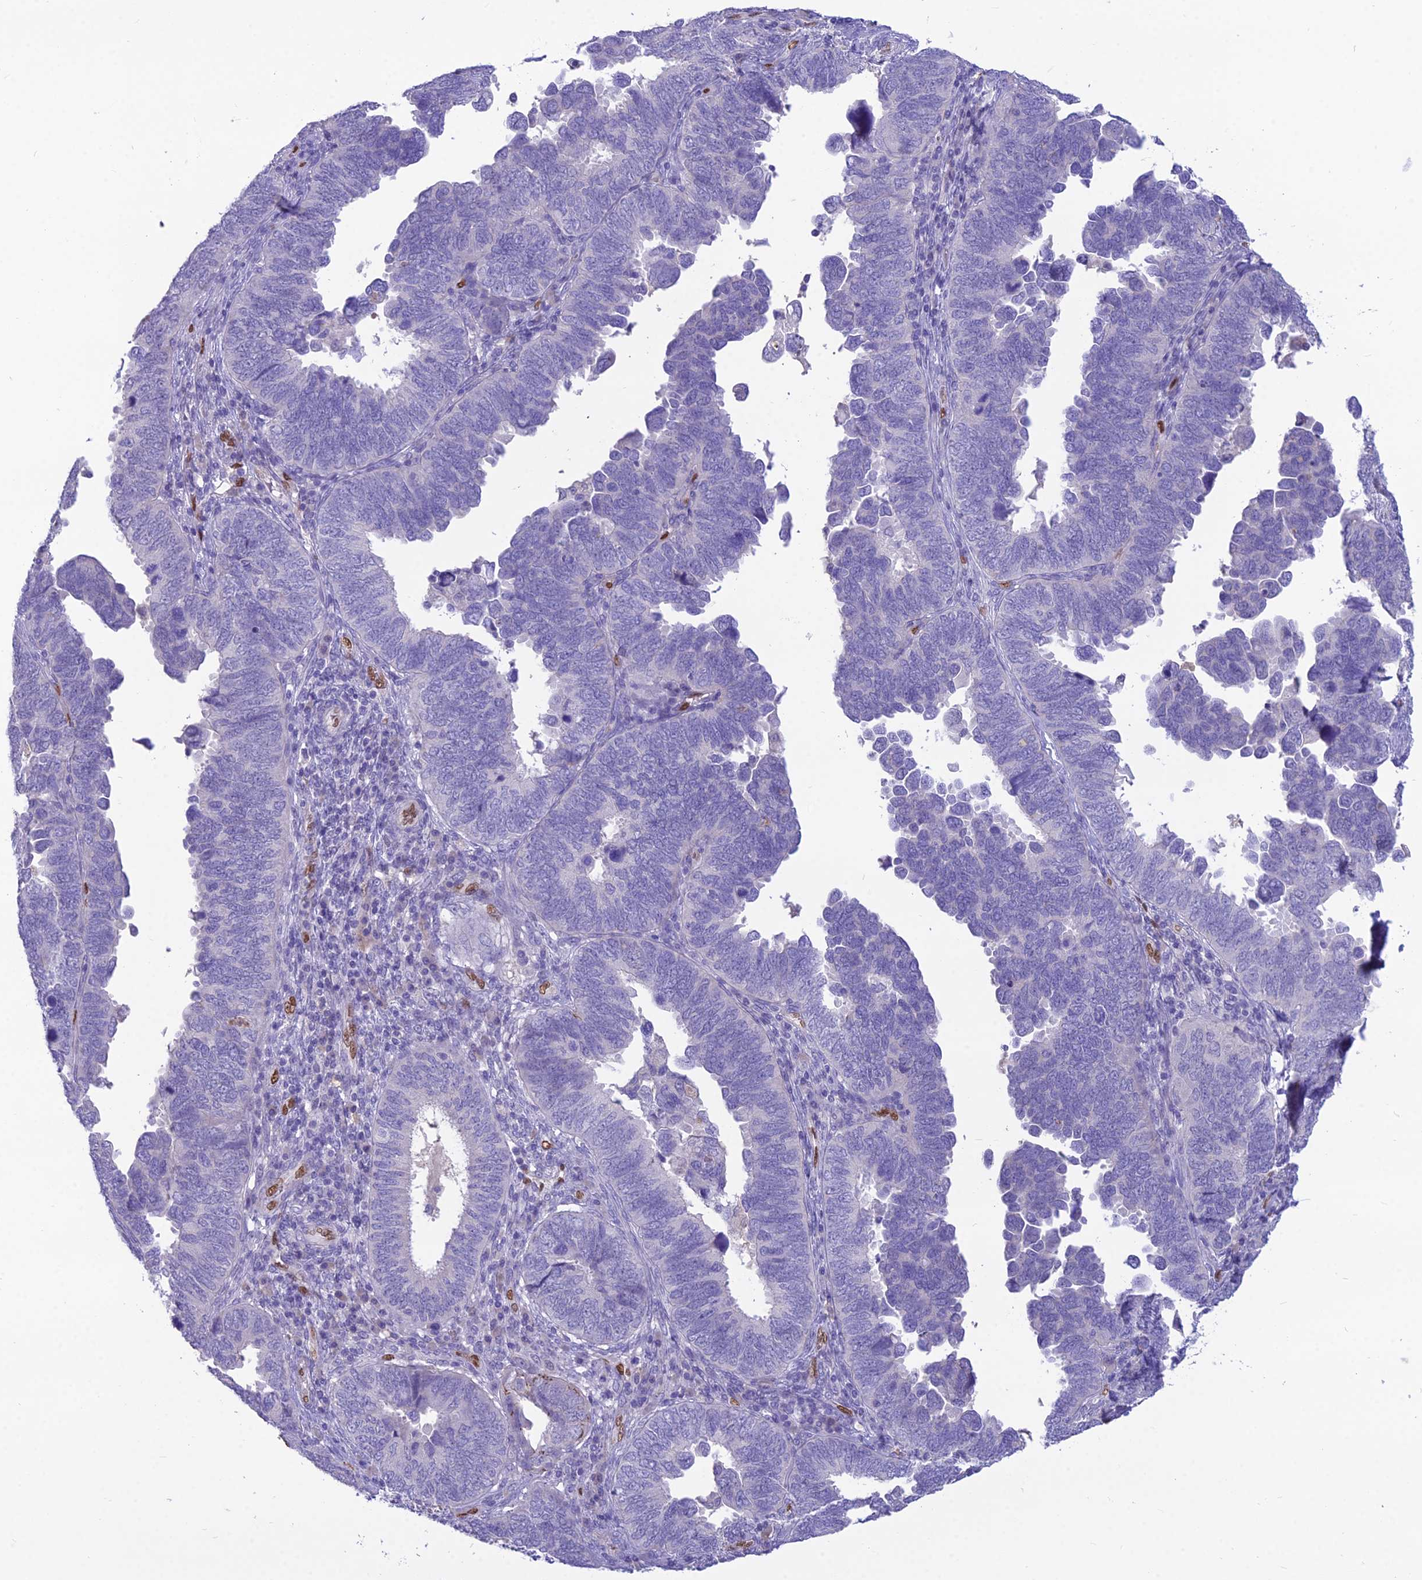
{"staining": {"intensity": "negative", "quantity": "none", "location": "none"}, "tissue": "endometrial cancer", "cell_type": "Tumor cells", "image_type": "cancer", "snomed": [{"axis": "morphology", "description": "Adenocarcinoma, NOS"}, {"axis": "topography", "description": "Endometrium"}], "caption": "High magnification brightfield microscopy of adenocarcinoma (endometrial) stained with DAB (brown) and counterstained with hematoxylin (blue): tumor cells show no significant staining.", "gene": "NOVA2", "patient": {"sex": "female", "age": 79}}